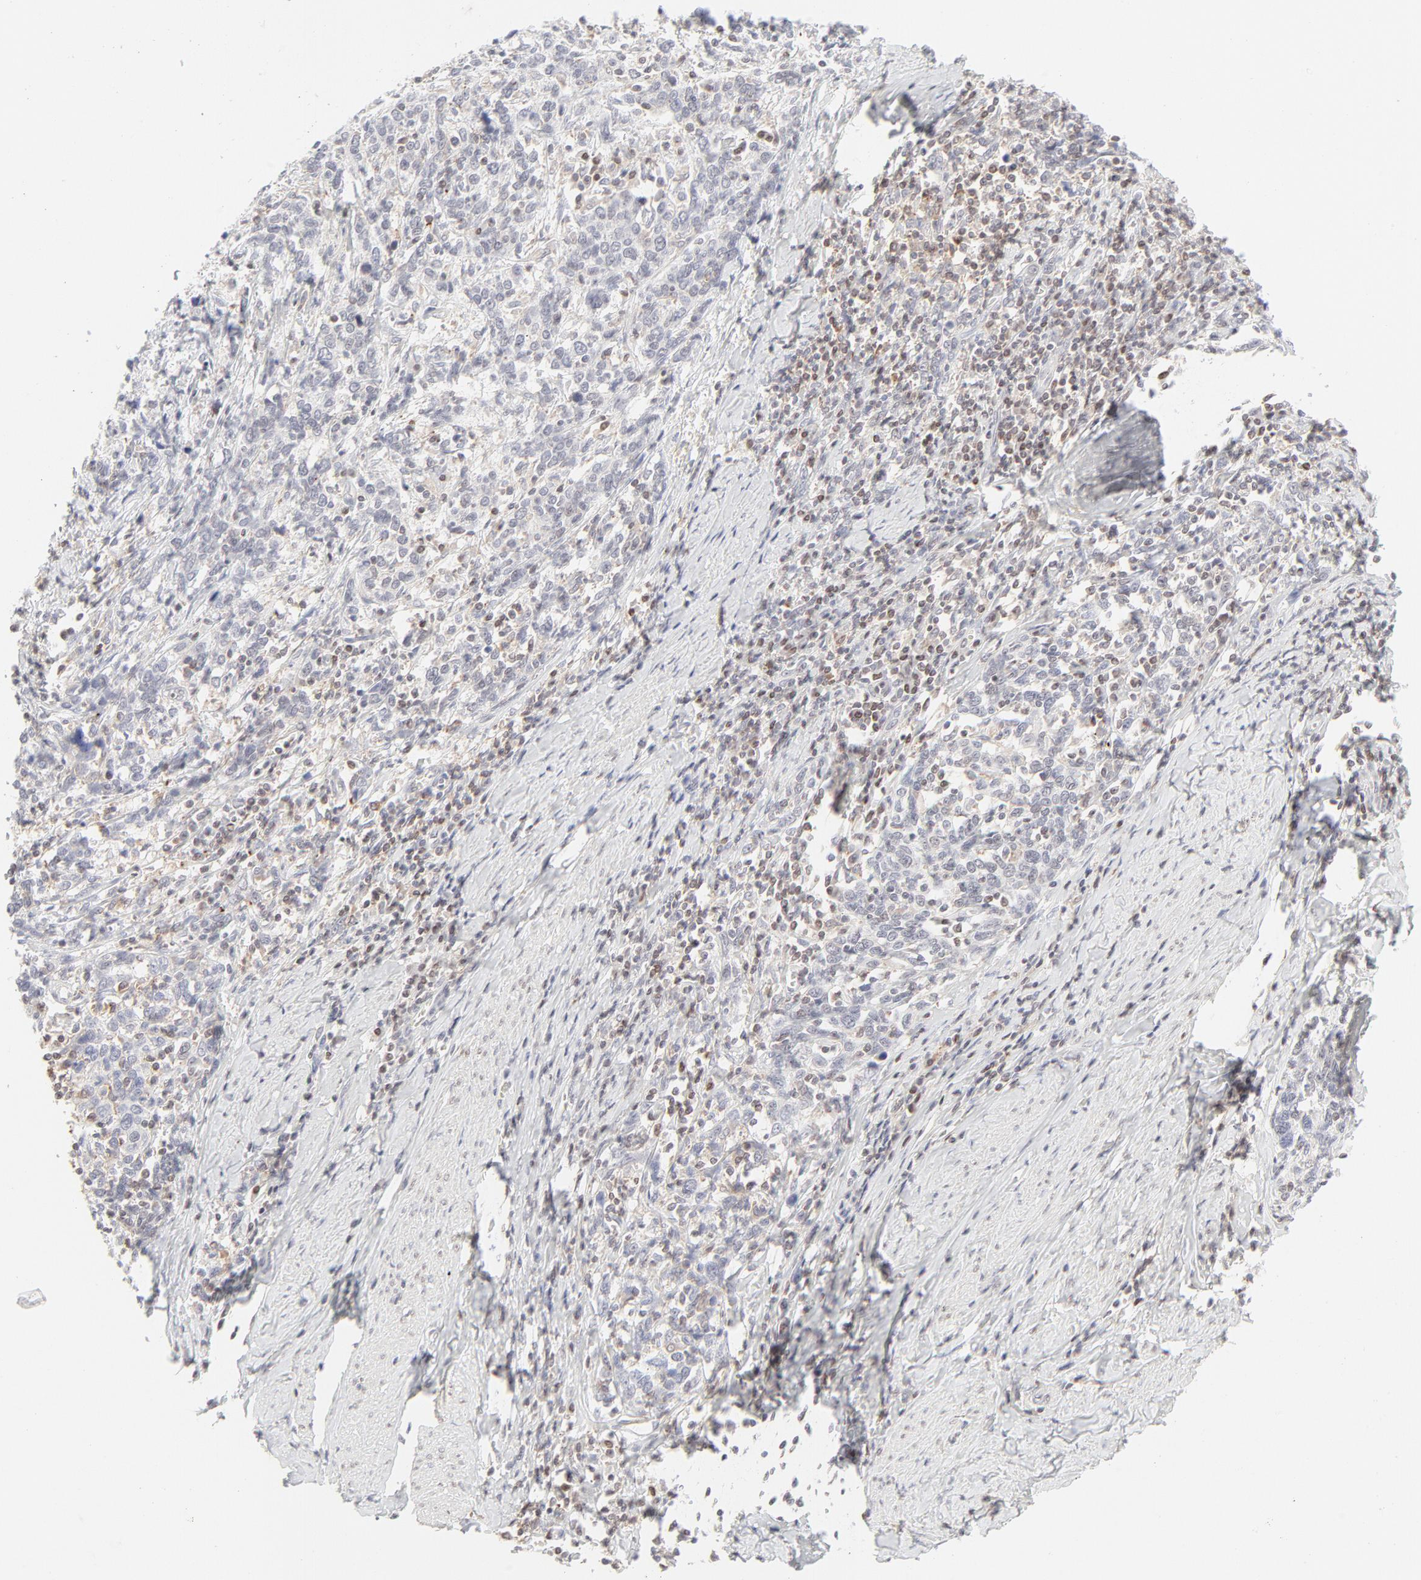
{"staining": {"intensity": "negative", "quantity": "none", "location": "none"}, "tissue": "cervical cancer", "cell_type": "Tumor cells", "image_type": "cancer", "snomed": [{"axis": "morphology", "description": "Squamous cell carcinoma, NOS"}, {"axis": "topography", "description": "Cervix"}], "caption": "High magnification brightfield microscopy of squamous cell carcinoma (cervical) stained with DAB (3,3'-diaminobenzidine) (brown) and counterstained with hematoxylin (blue): tumor cells show no significant positivity. (DAB (3,3'-diaminobenzidine) immunohistochemistry (IHC), high magnification).", "gene": "PRKCB", "patient": {"sex": "female", "age": 41}}